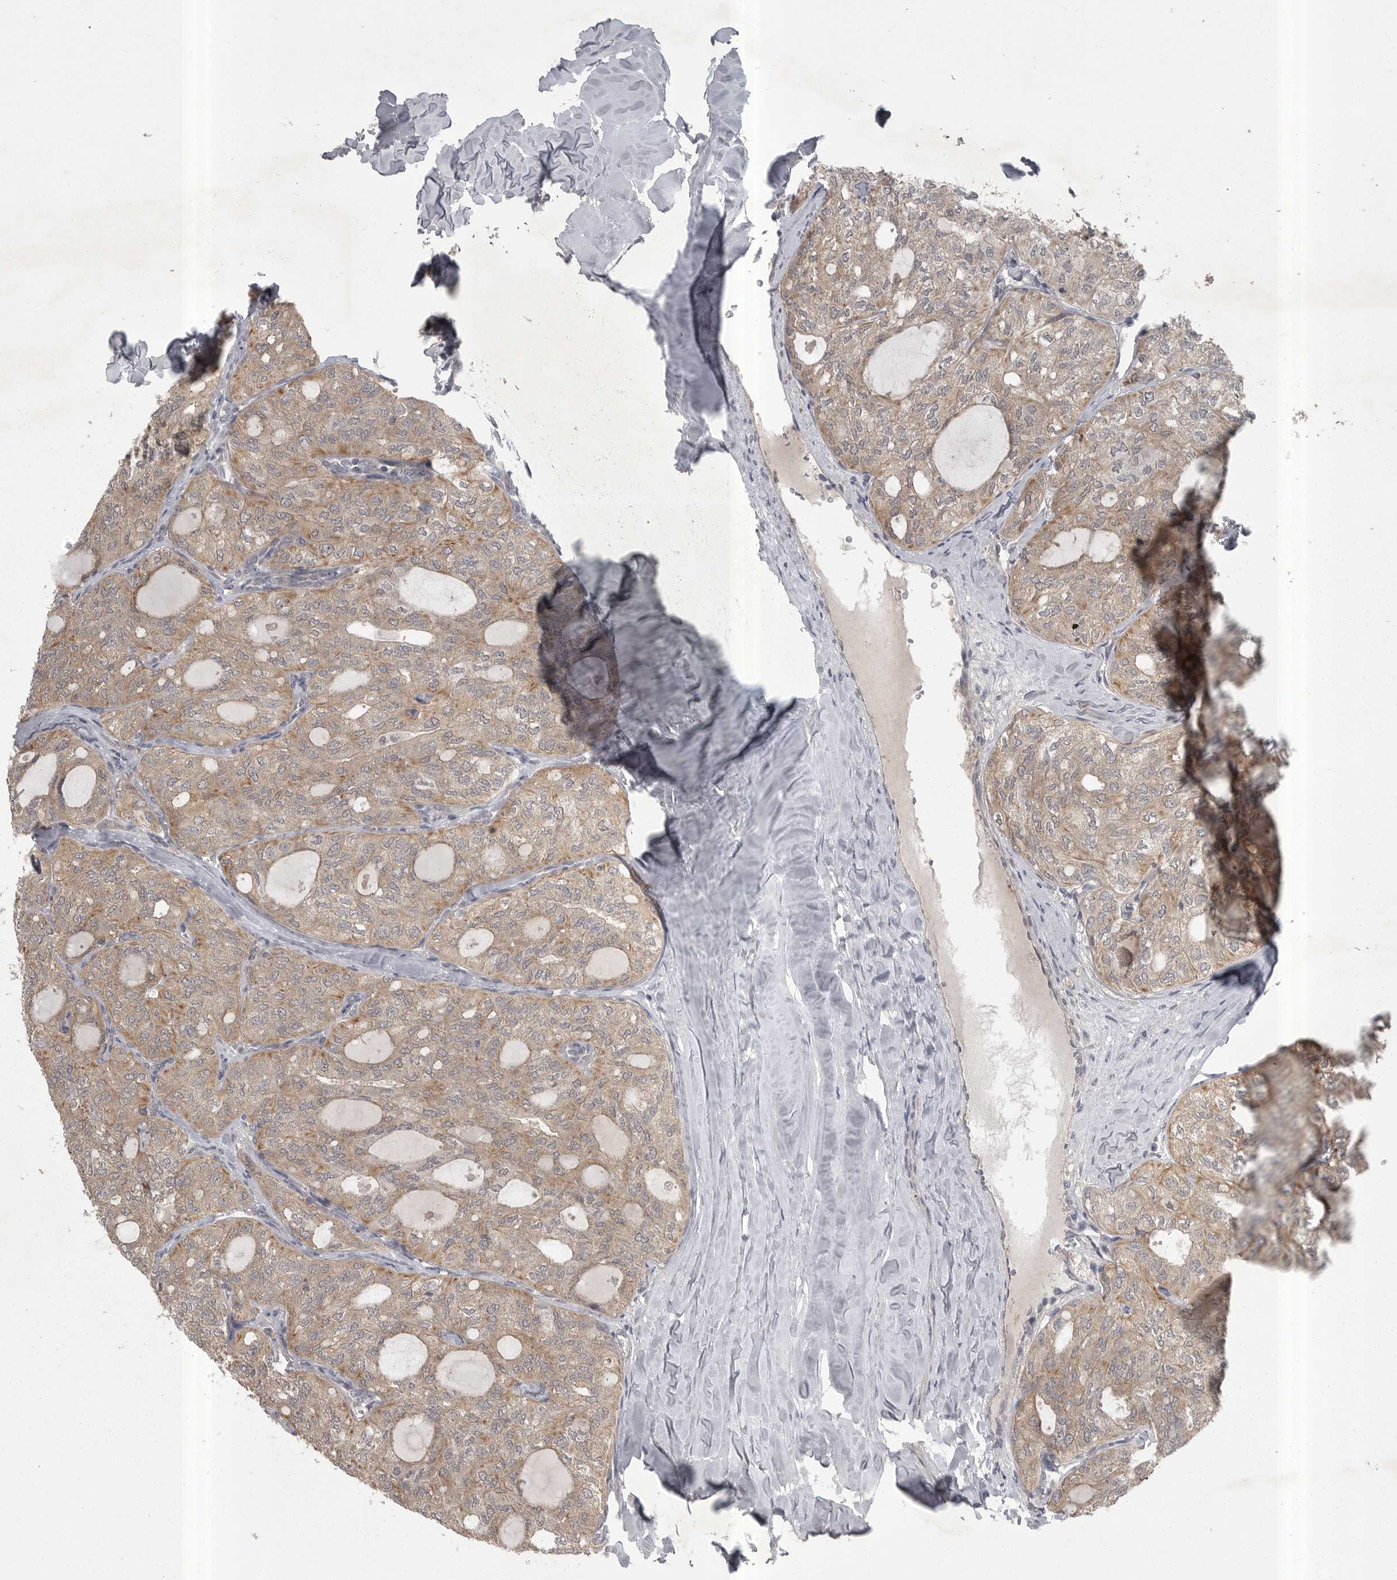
{"staining": {"intensity": "weak", "quantity": ">75%", "location": "cytoplasmic/membranous"}, "tissue": "thyroid cancer", "cell_type": "Tumor cells", "image_type": "cancer", "snomed": [{"axis": "morphology", "description": "Follicular adenoma carcinoma, NOS"}, {"axis": "topography", "description": "Thyroid gland"}], "caption": "Thyroid cancer (follicular adenoma carcinoma) tissue shows weak cytoplasmic/membranous expression in approximately >75% of tumor cells, visualized by immunohistochemistry. (IHC, brightfield microscopy, high magnification).", "gene": "PHF13", "patient": {"sex": "male", "age": 75}}